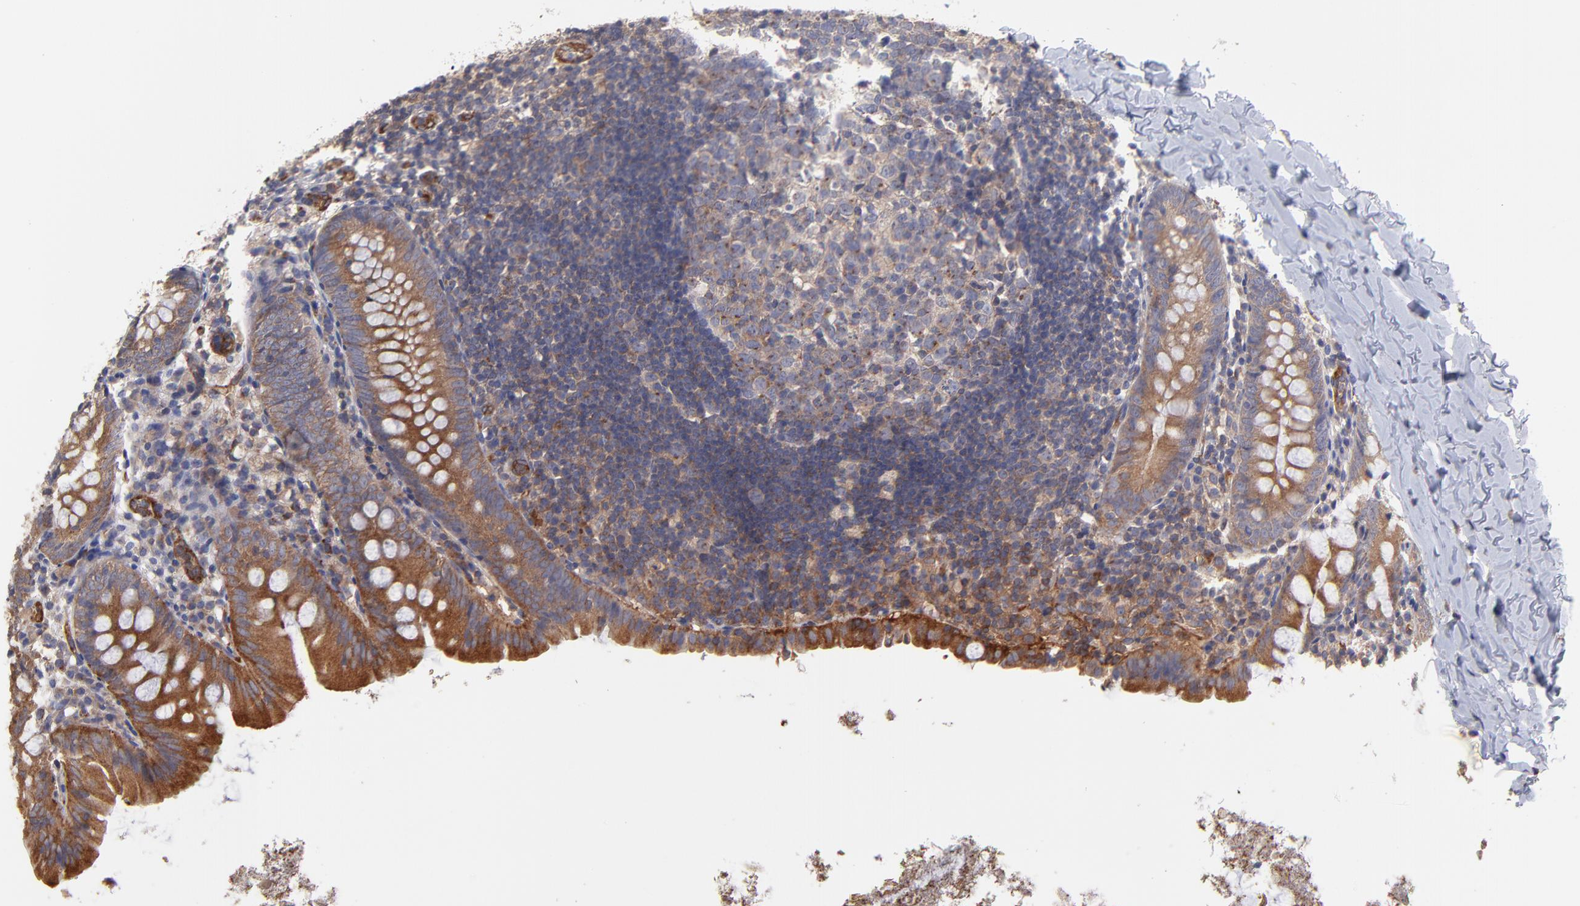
{"staining": {"intensity": "moderate", "quantity": "25%-75%", "location": "cytoplasmic/membranous"}, "tissue": "appendix", "cell_type": "Glandular cells", "image_type": "normal", "snomed": [{"axis": "morphology", "description": "Normal tissue, NOS"}, {"axis": "topography", "description": "Appendix"}], "caption": "This micrograph exhibits immunohistochemistry staining of benign human appendix, with medium moderate cytoplasmic/membranous expression in approximately 25%-75% of glandular cells.", "gene": "ASB7", "patient": {"sex": "female", "age": 9}}